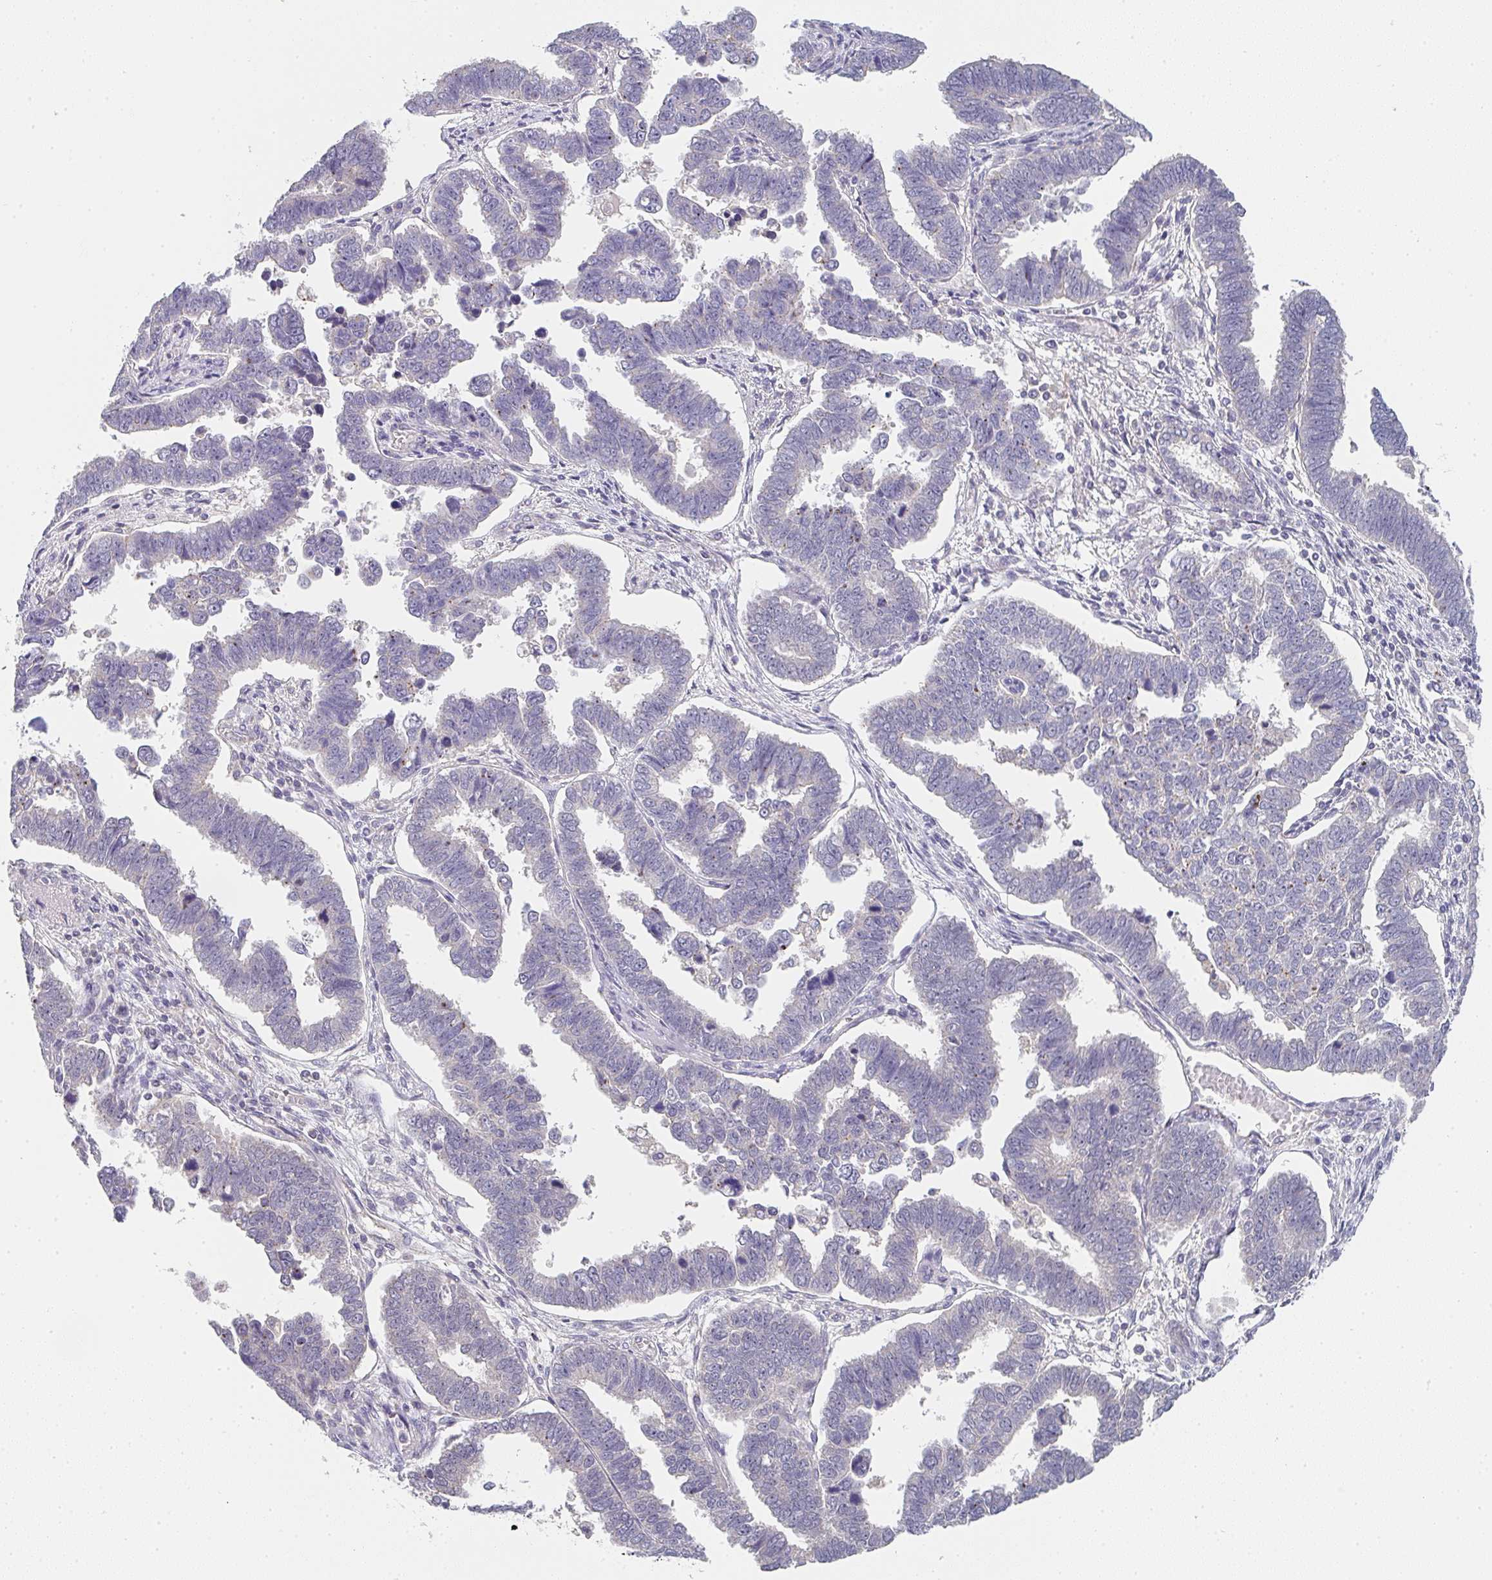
{"staining": {"intensity": "negative", "quantity": "none", "location": "none"}, "tissue": "endometrial cancer", "cell_type": "Tumor cells", "image_type": "cancer", "snomed": [{"axis": "morphology", "description": "Adenocarcinoma, NOS"}, {"axis": "topography", "description": "Endometrium"}], "caption": "Tumor cells show no significant protein staining in endometrial adenocarcinoma.", "gene": "CHMP5", "patient": {"sex": "female", "age": 75}}